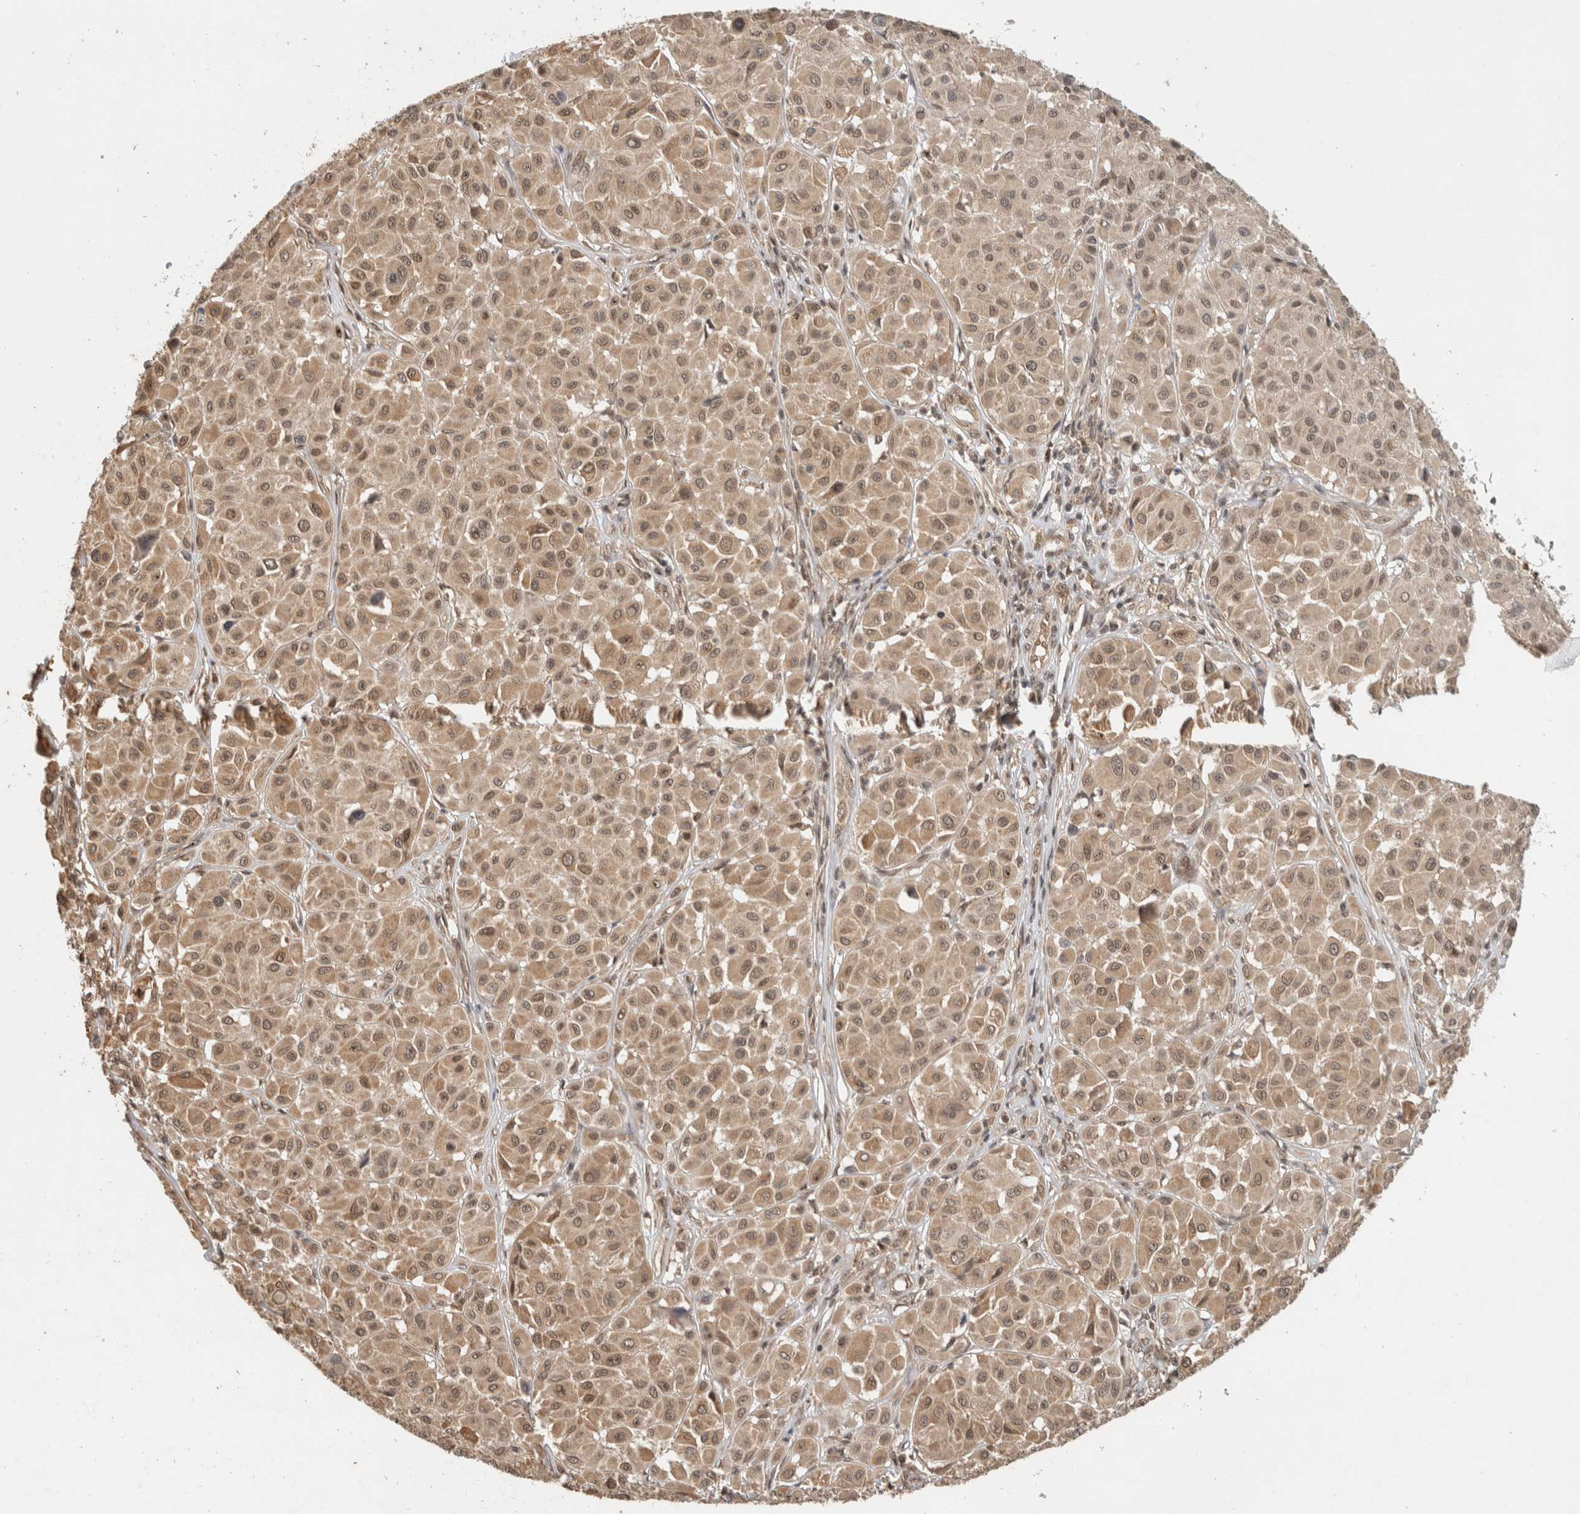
{"staining": {"intensity": "weak", "quantity": ">75%", "location": "cytoplasmic/membranous,nuclear"}, "tissue": "melanoma", "cell_type": "Tumor cells", "image_type": "cancer", "snomed": [{"axis": "morphology", "description": "Malignant melanoma, Metastatic site"}, {"axis": "topography", "description": "Soft tissue"}], "caption": "The photomicrograph reveals immunohistochemical staining of melanoma. There is weak cytoplasmic/membranous and nuclear expression is appreciated in about >75% of tumor cells. The staining was performed using DAB (3,3'-diaminobenzidine) to visualize the protein expression in brown, while the nuclei were stained in blue with hematoxylin (Magnification: 20x).", "gene": "C1orf21", "patient": {"sex": "male", "age": 41}}